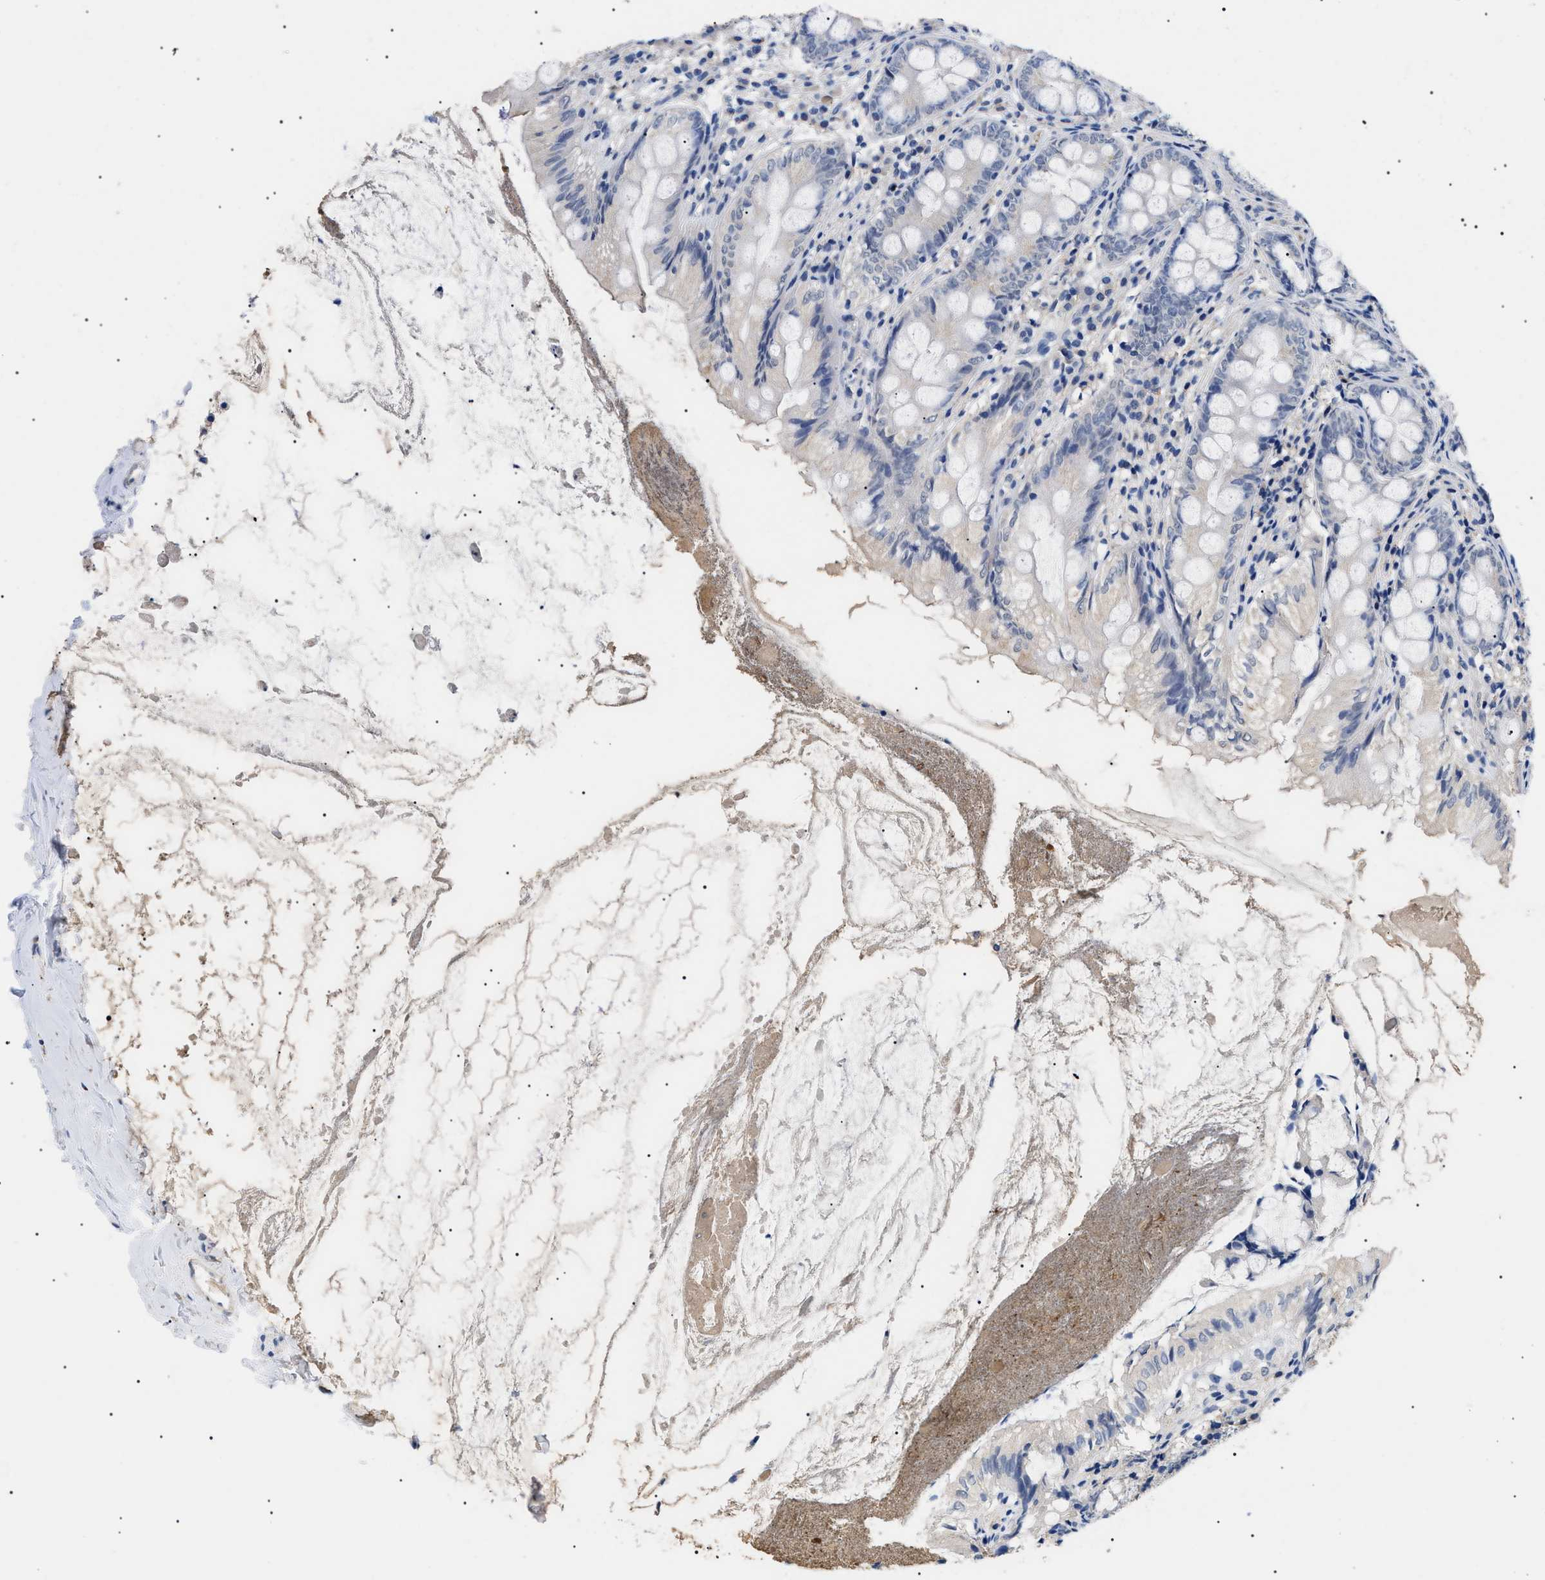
{"staining": {"intensity": "negative", "quantity": "none", "location": "none"}, "tissue": "appendix", "cell_type": "Glandular cells", "image_type": "normal", "snomed": [{"axis": "morphology", "description": "Normal tissue, NOS"}, {"axis": "topography", "description": "Appendix"}], "caption": "Immunohistochemistry (IHC) histopathology image of unremarkable appendix: human appendix stained with DAB displays no significant protein expression in glandular cells. Nuclei are stained in blue.", "gene": "PRRT2", "patient": {"sex": "female", "age": 77}}